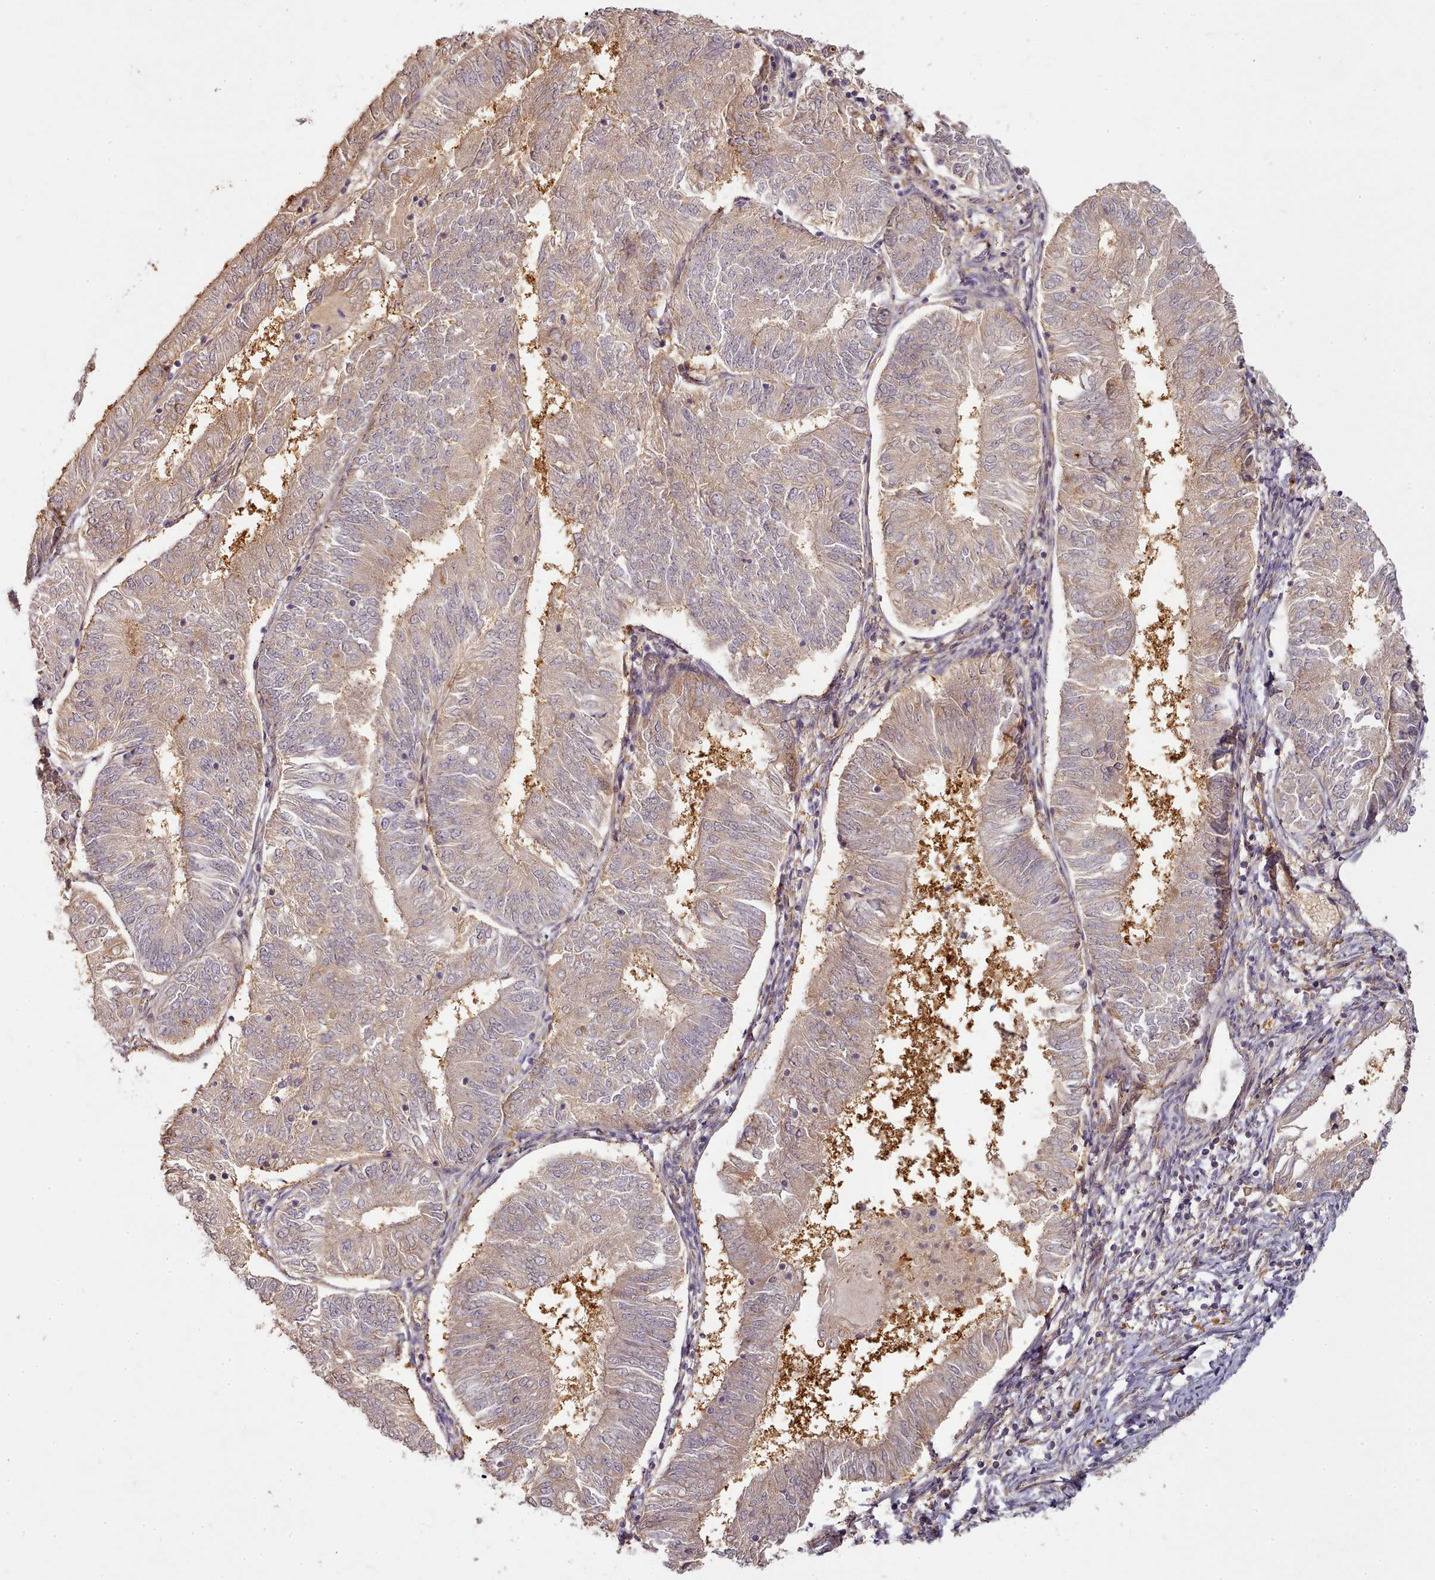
{"staining": {"intensity": "weak", "quantity": ">75%", "location": "cytoplasmic/membranous"}, "tissue": "endometrial cancer", "cell_type": "Tumor cells", "image_type": "cancer", "snomed": [{"axis": "morphology", "description": "Adenocarcinoma, NOS"}, {"axis": "topography", "description": "Endometrium"}], "caption": "Immunohistochemistry (IHC) micrograph of neoplastic tissue: human endometrial cancer (adenocarcinoma) stained using immunohistochemistry shows low levels of weak protein expression localized specifically in the cytoplasmic/membranous of tumor cells, appearing as a cytoplasmic/membranous brown color.", "gene": "C1QTNF5", "patient": {"sex": "female", "age": 58}}